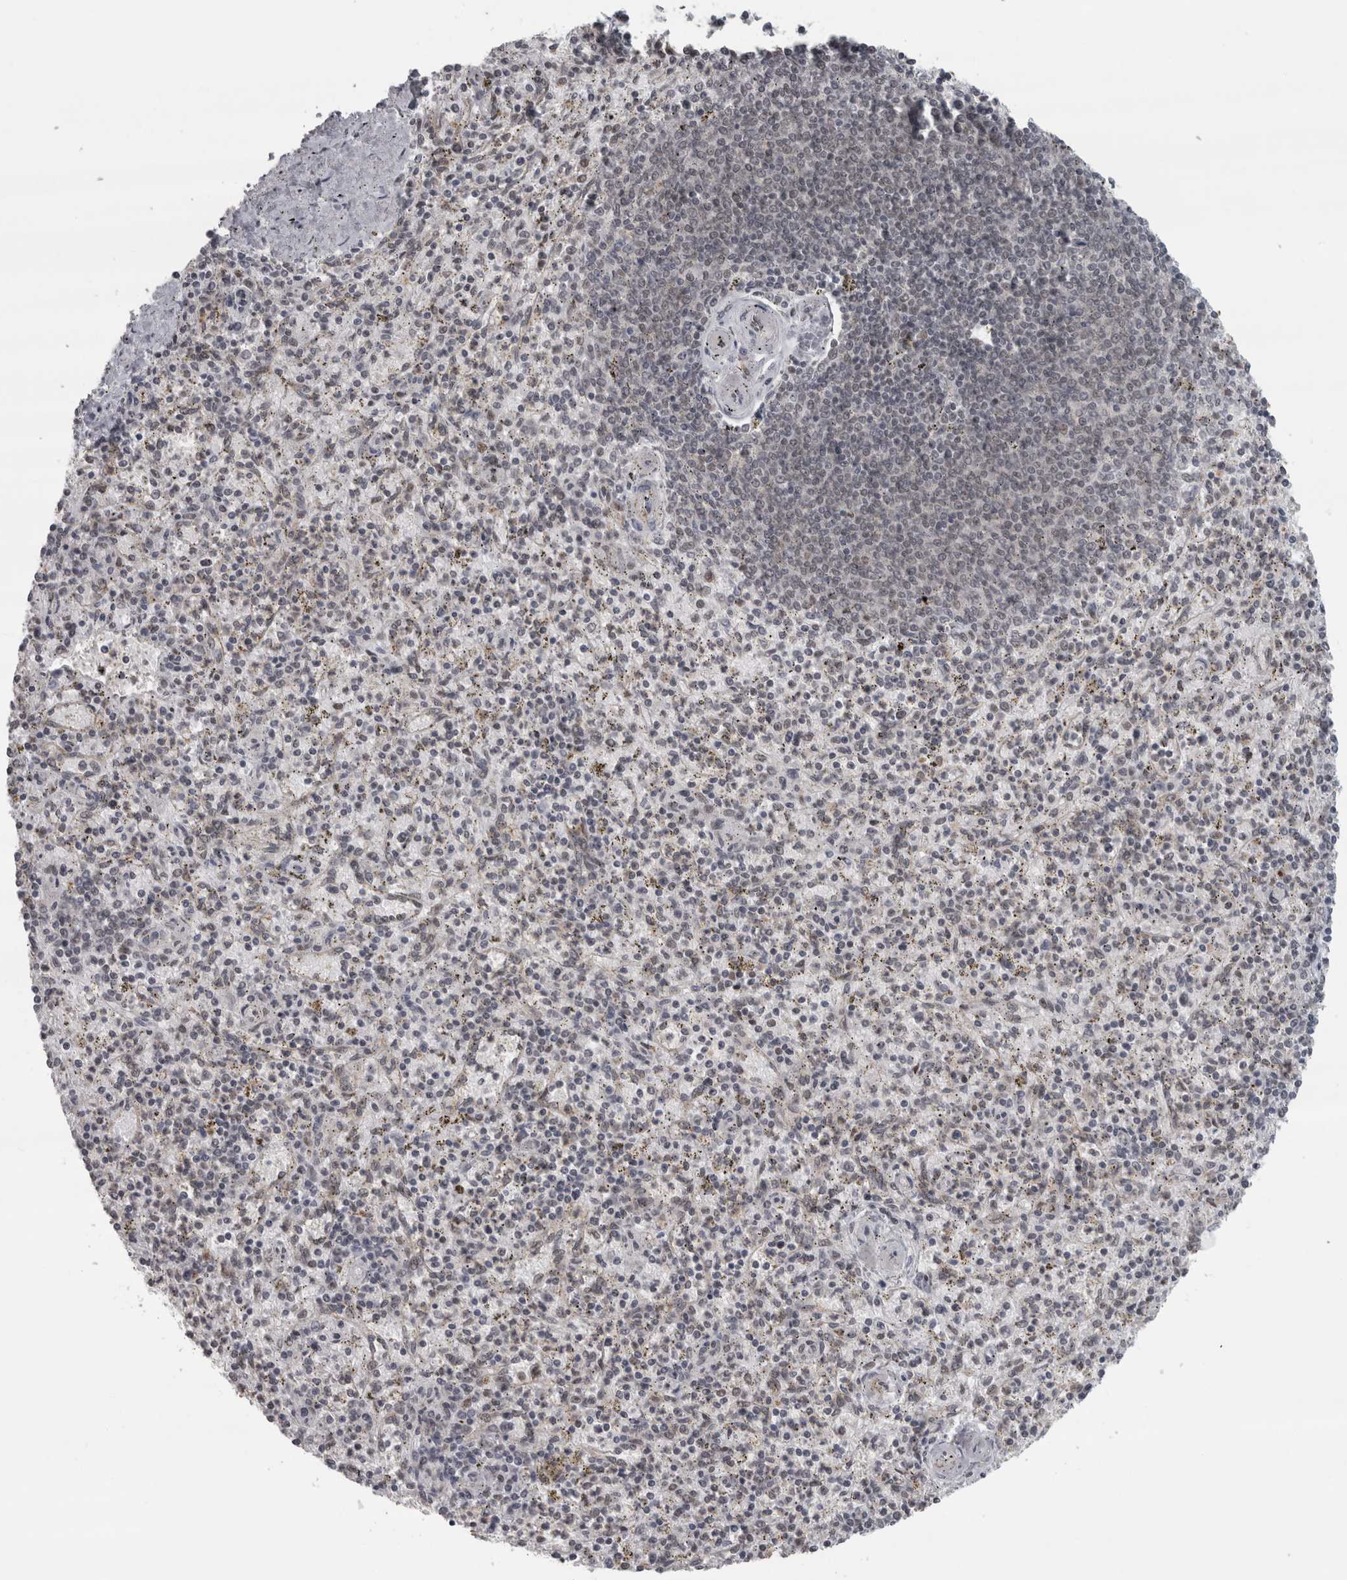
{"staining": {"intensity": "negative", "quantity": "none", "location": "none"}, "tissue": "spleen", "cell_type": "Cells in red pulp", "image_type": "normal", "snomed": [{"axis": "morphology", "description": "Normal tissue, NOS"}, {"axis": "topography", "description": "Spleen"}], "caption": "The photomicrograph displays no staining of cells in red pulp in unremarkable spleen.", "gene": "MICU3", "patient": {"sex": "male", "age": 72}}